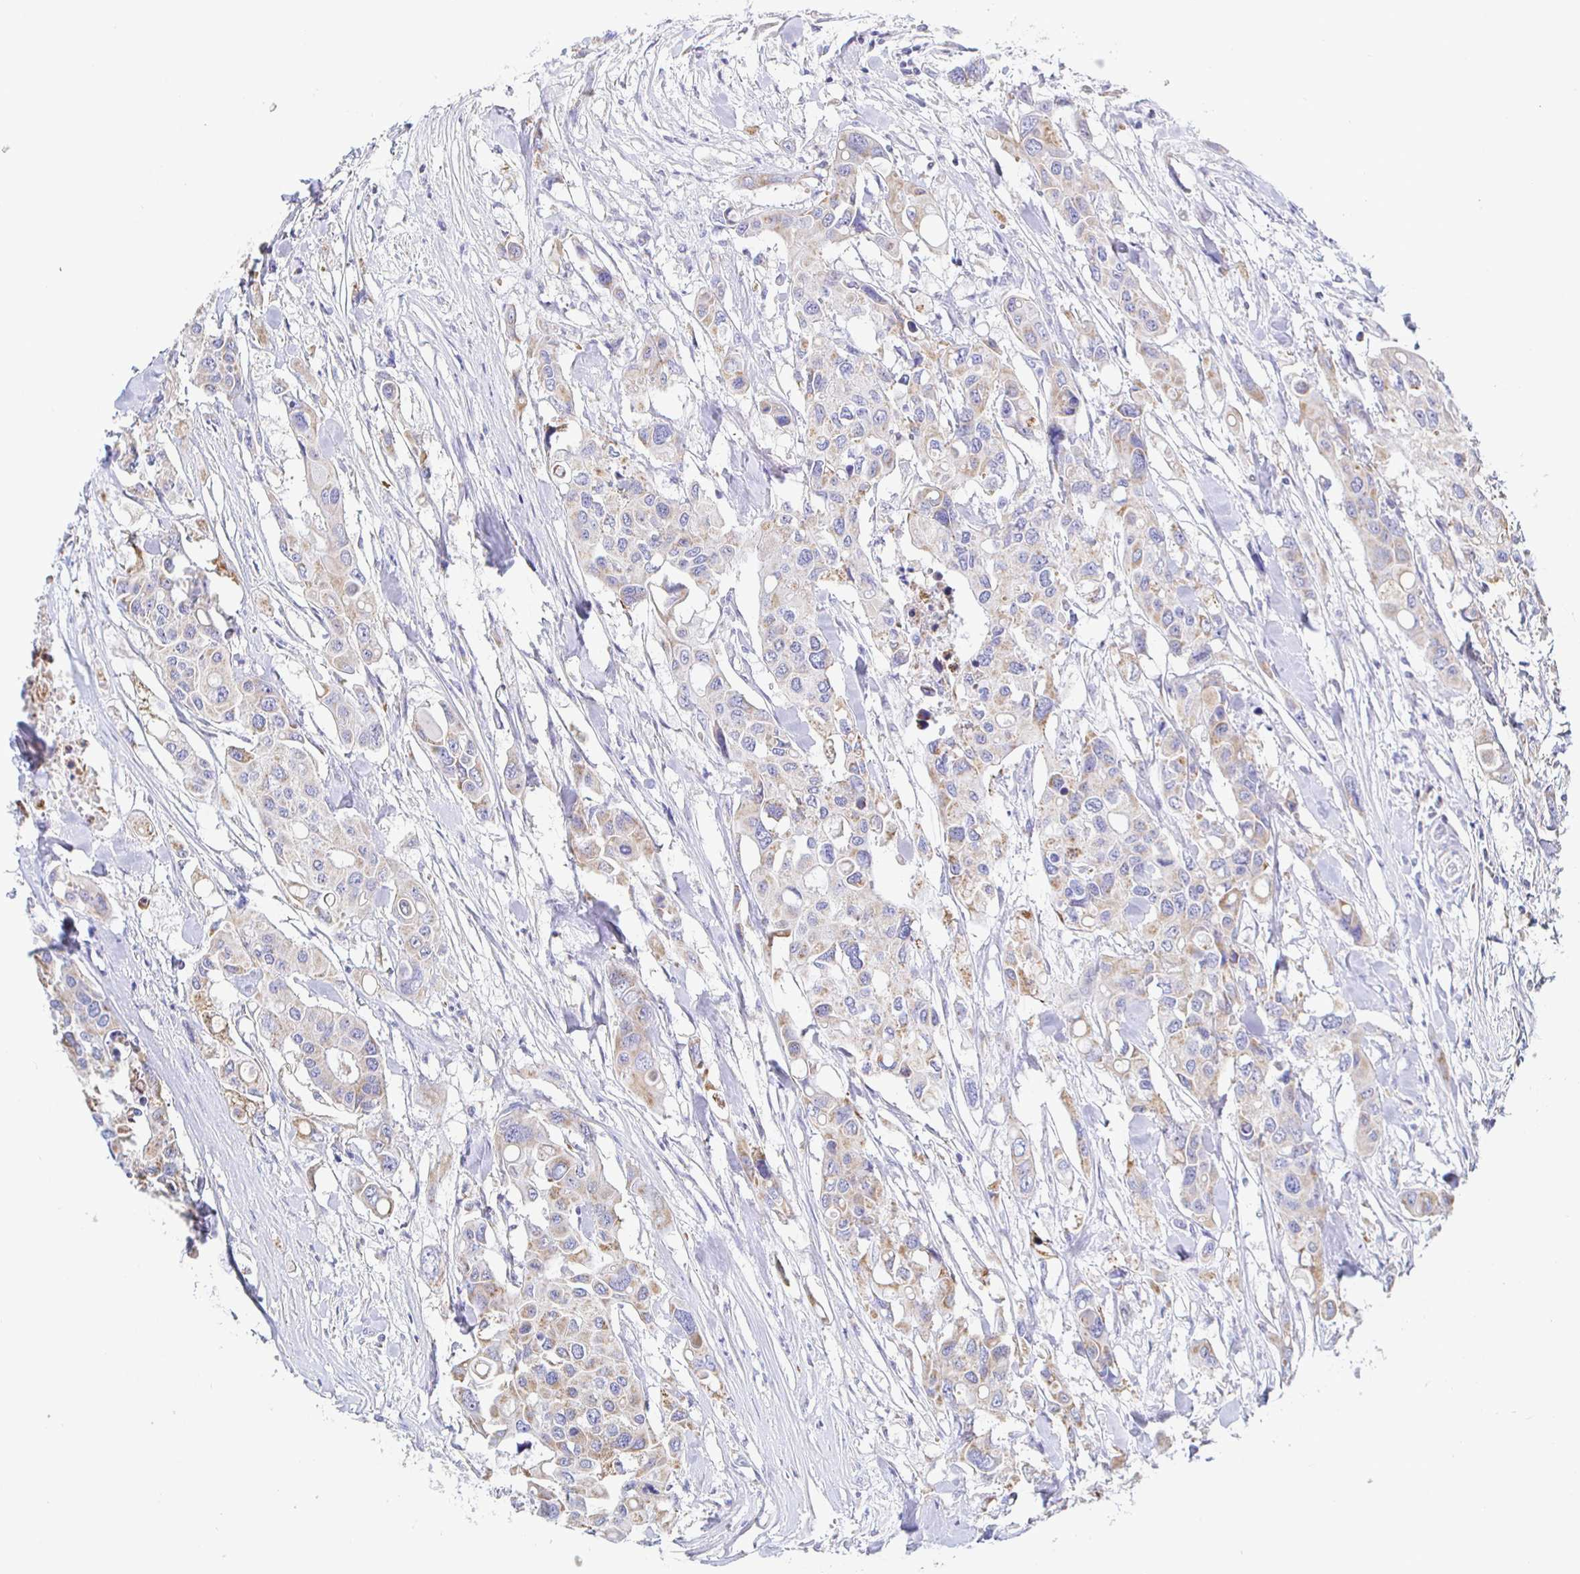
{"staining": {"intensity": "weak", "quantity": "25%-75%", "location": "cytoplasmic/membranous"}, "tissue": "colorectal cancer", "cell_type": "Tumor cells", "image_type": "cancer", "snomed": [{"axis": "morphology", "description": "Adenocarcinoma, NOS"}, {"axis": "topography", "description": "Colon"}], "caption": "Weak cytoplasmic/membranous expression is appreciated in about 25%-75% of tumor cells in colorectal adenocarcinoma.", "gene": "SYNGR4", "patient": {"sex": "male", "age": 77}}